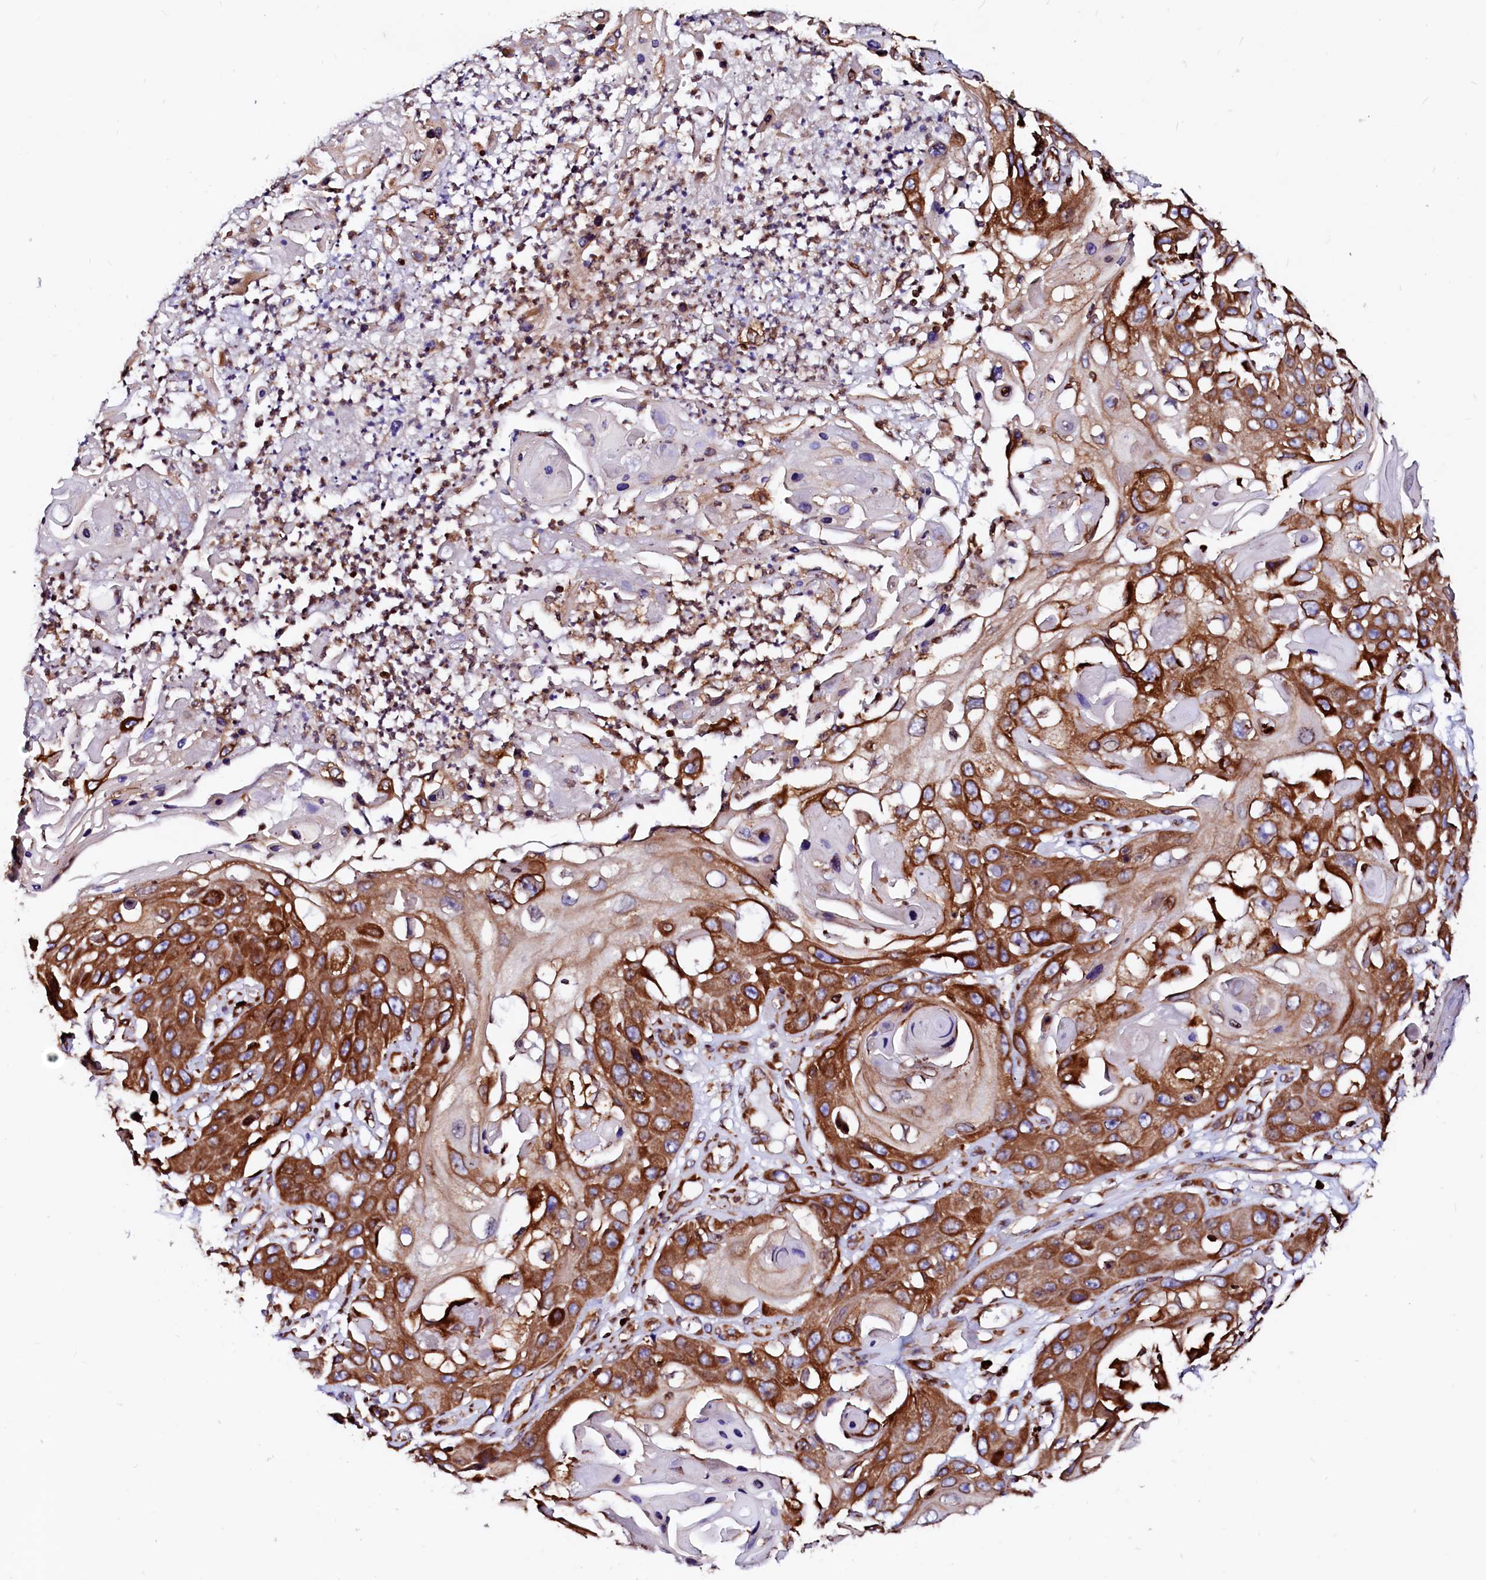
{"staining": {"intensity": "strong", "quantity": ">75%", "location": "cytoplasmic/membranous"}, "tissue": "skin cancer", "cell_type": "Tumor cells", "image_type": "cancer", "snomed": [{"axis": "morphology", "description": "Squamous cell carcinoma, NOS"}, {"axis": "topography", "description": "Skin"}], "caption": "Brown immunohistochemical staining in human skin cancer (squamous cell carcinoma) reveals strong cytoplasmic/membranous staining in approximately >75% of tumor cells.", "gene": "DERL1", "patient": {"sex": "male", "age": 55}}